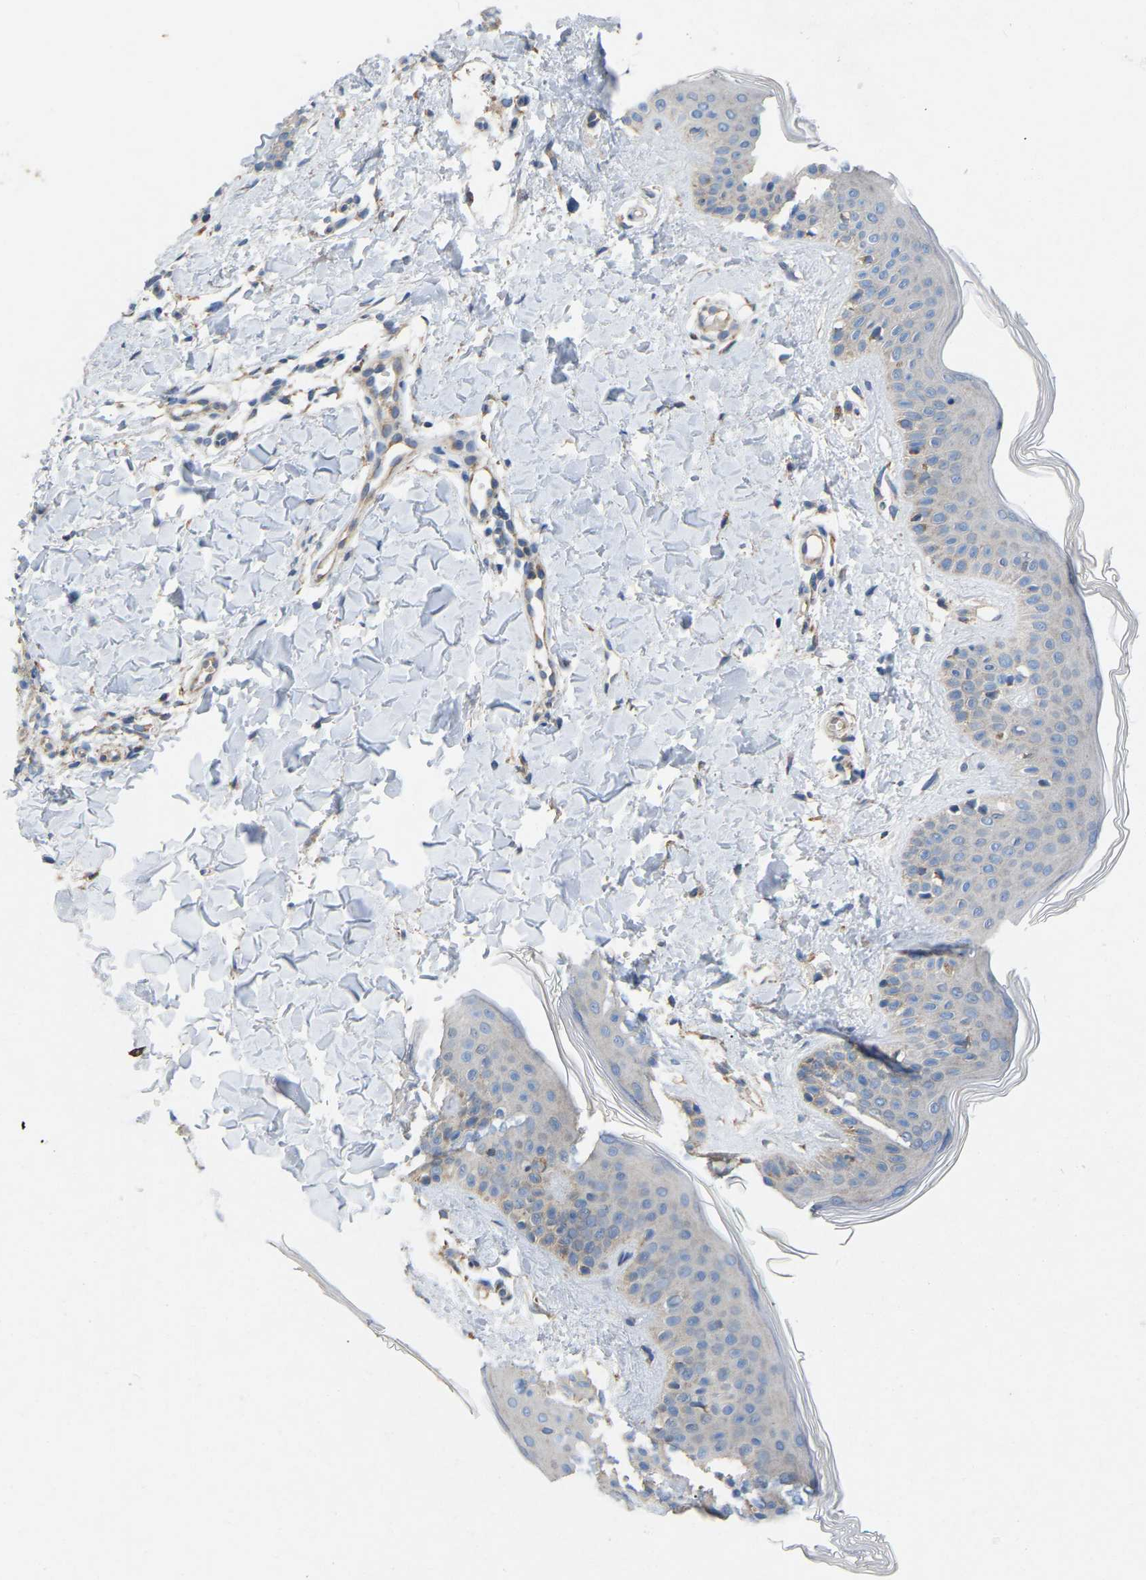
{"staining": {"intensity": "negative", "quantity": "none", "location": "none"}, "tissue": "skin", "cell_type": "Fibroblasts", "image_type": "normal", "snomed": [{"axis": "morphology", "description": "Normal tissue, NOS"}, {"axis": "topography", "description": "Skin"}], "caption": "Fibroblasts are negative for brown protein staining in unremarkable skin. The staining was performed using DAB (3,3'-diaminobenzidine) to visualize the protein expression in brown, while the nuclei were stained in blue with hematoxylin (Magnification: 20x).", "gene": "BCL10", "patient": {"sex": "male", "age": 30}}